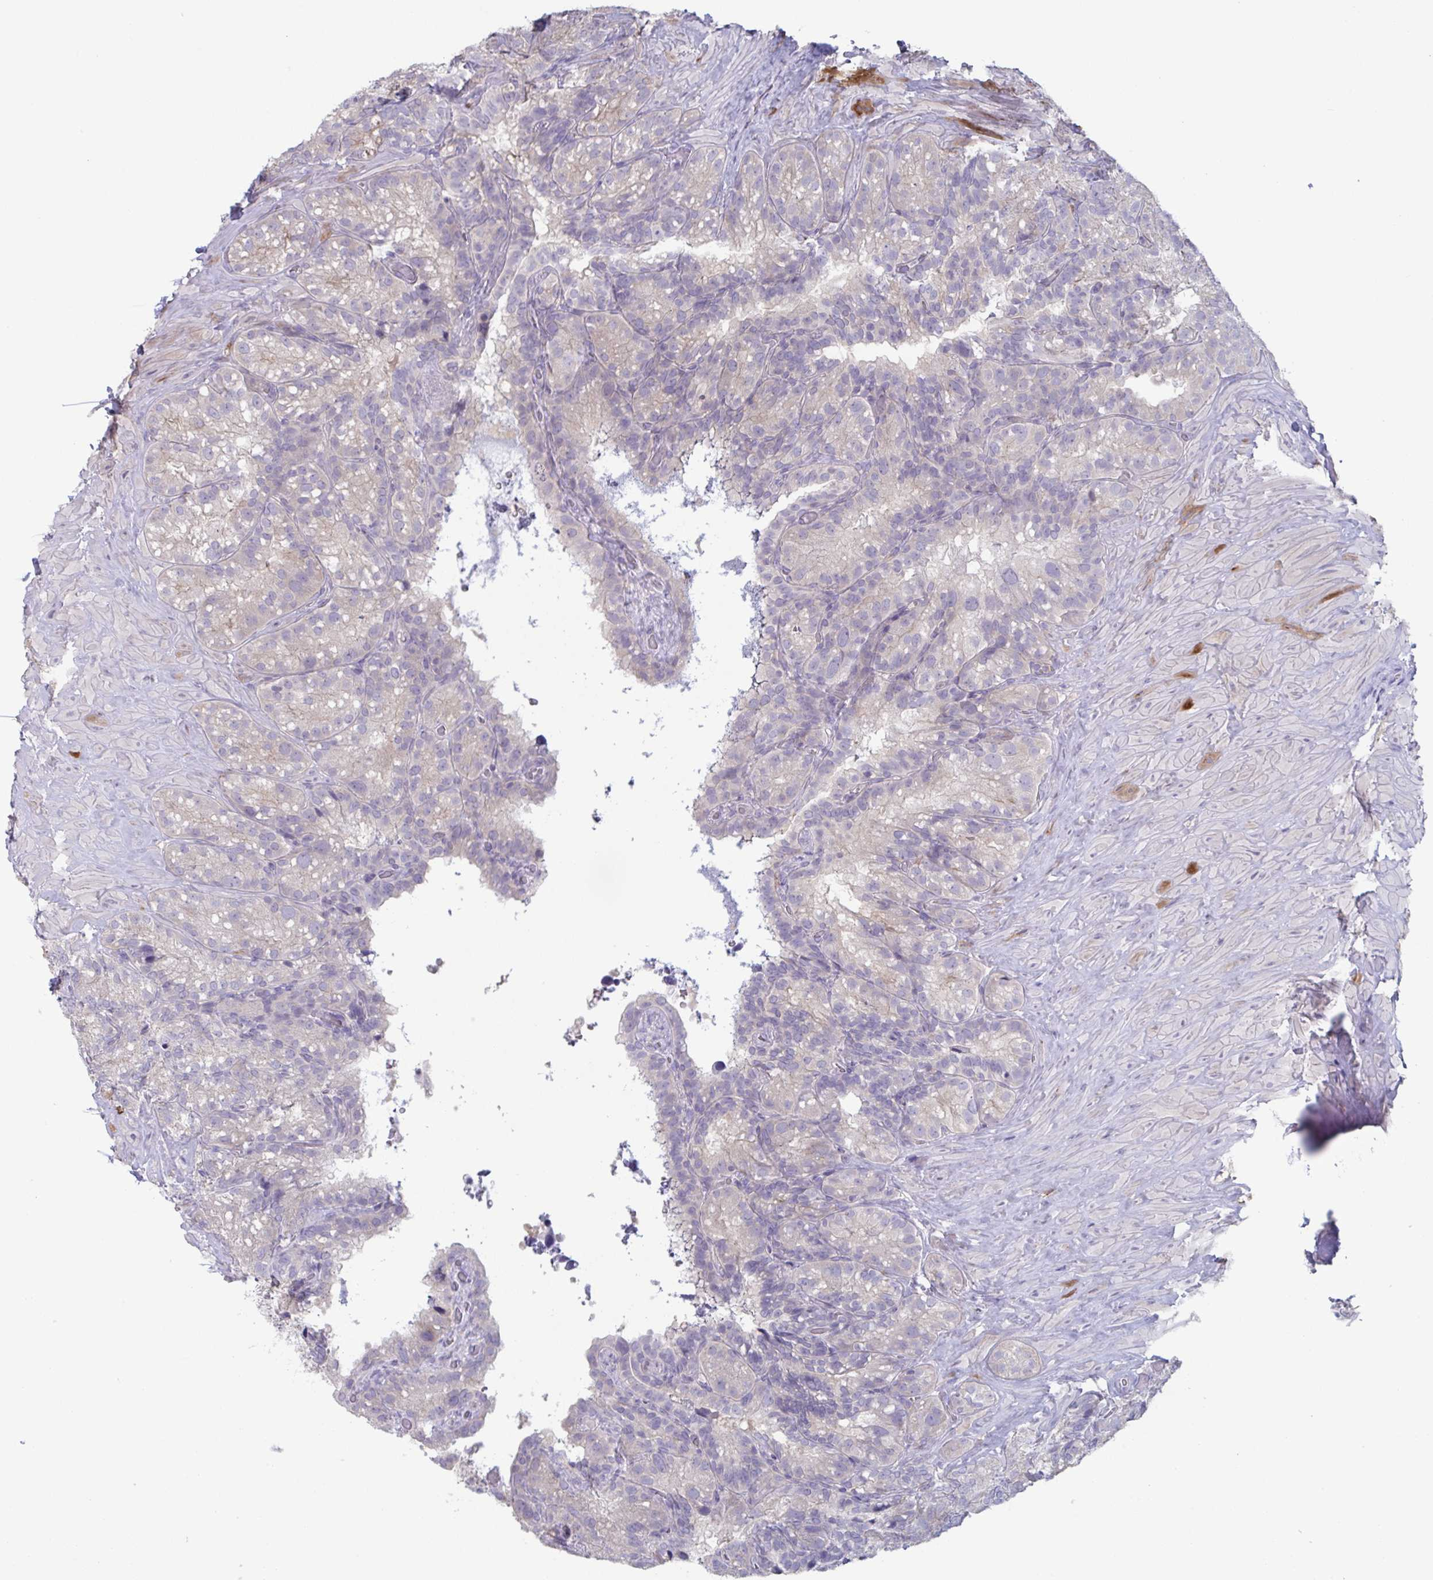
{"staining": {"intensity": "negative", "quantity": "none", "location": "none"}, "tissue": "seminal vesicle", "cell_type": "Glandular cells", "image_type": "normal", "snomed": [{"axis": "morphology", "description": "Normal tissue, NOS"}, {"axis": "topography", "description": "Seminal veicle"}], "caption": "IHC of normal seminal vesicle shows no staining in glandular cells.", "gene": "STK26", "patient": {"sex": "male", "age": 60}}